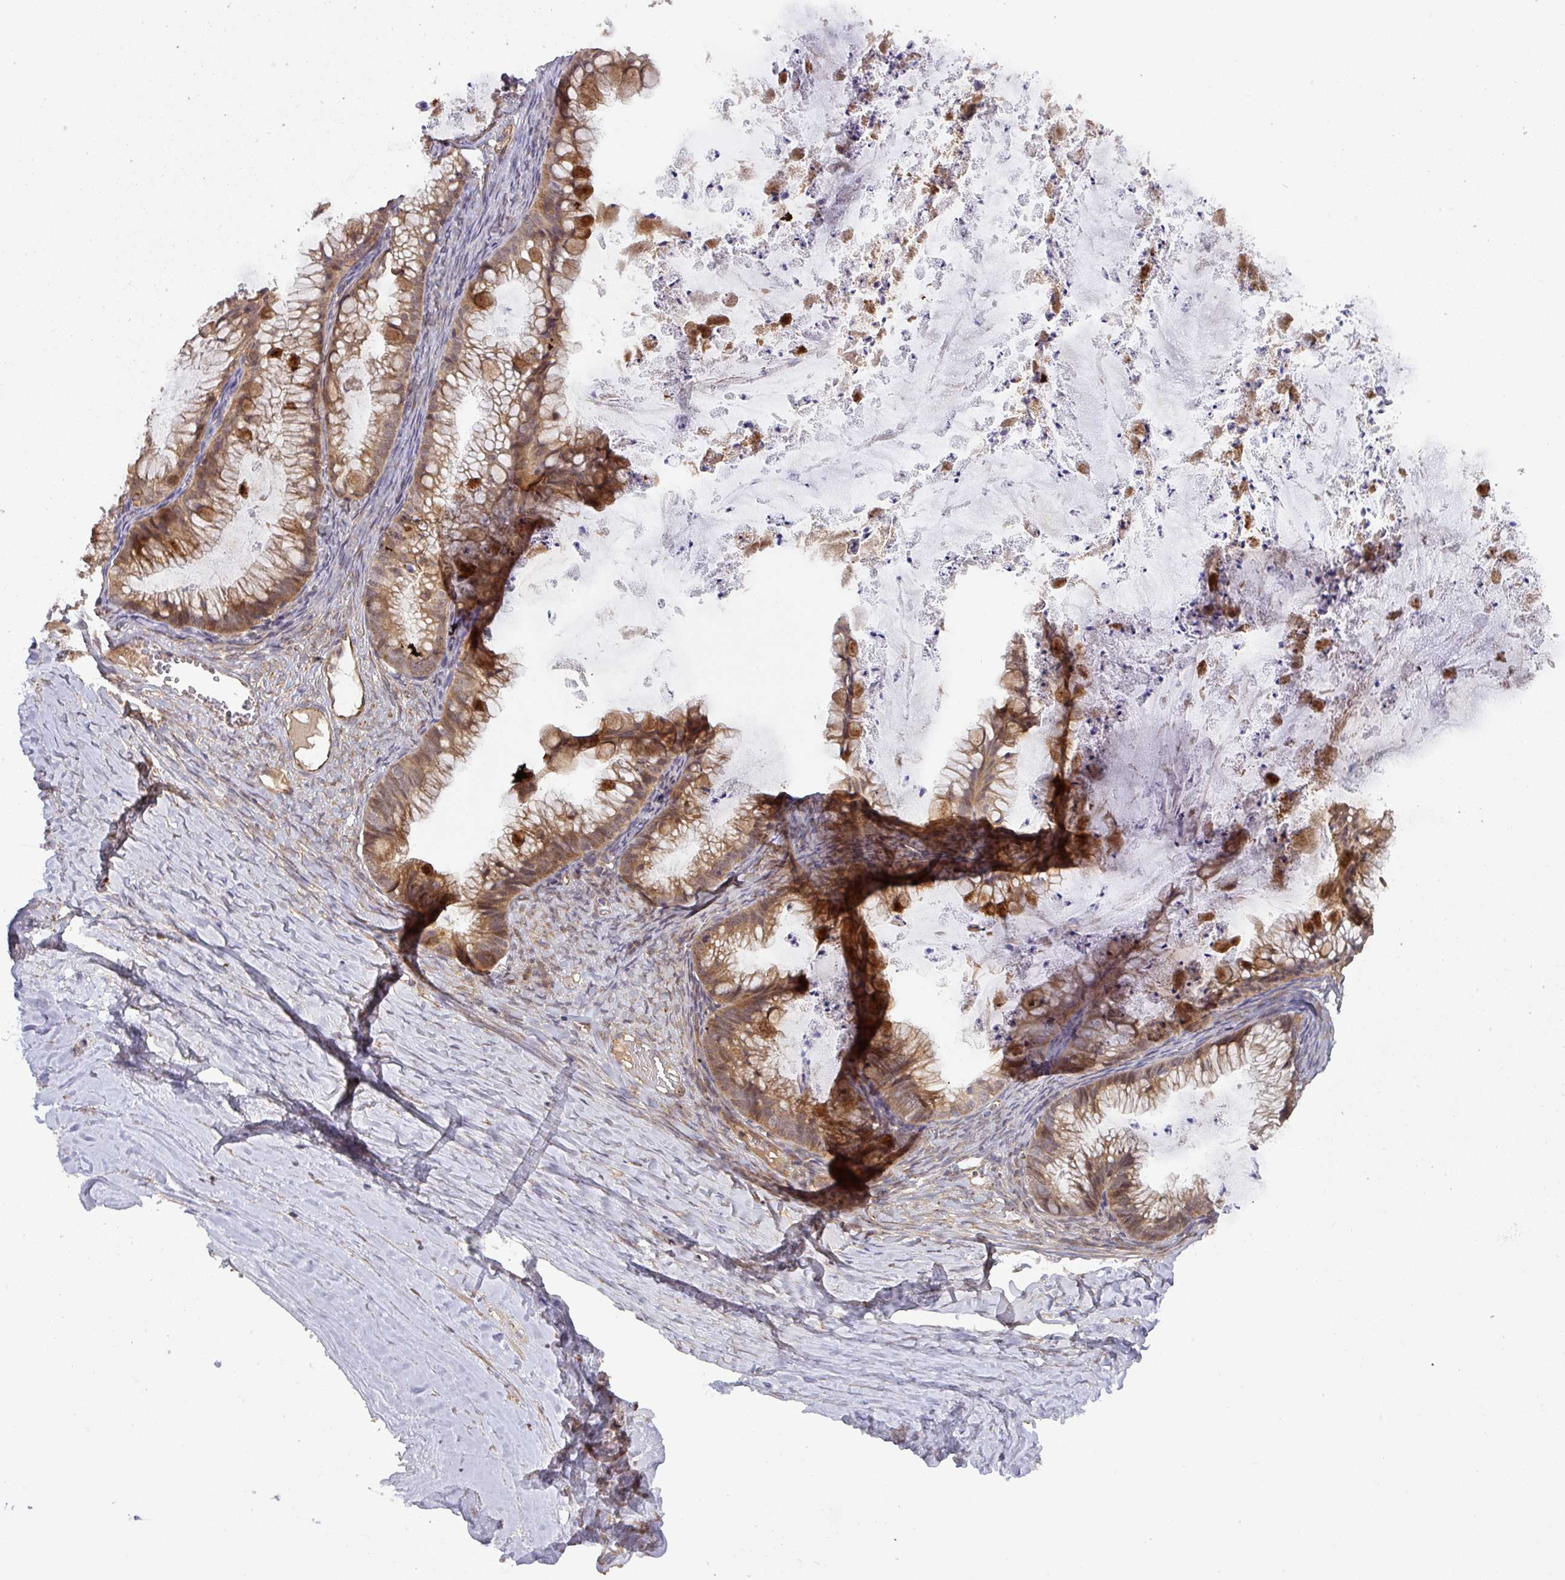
{"staining": {"intensity": "moderate", "quantity": ">75%", "location": "cytoplasmic/membranous"}, "tissue": "ovarian cancer", "cell_type": "Tumor cells", "image_type": "cancer", "snomed": [{"axis": "morphology", "description": "Cystadenocarcinoma, mucinous, NOS"}, {"axis": "topography", "description": "Ovary"}], "caption": "The immunohistochemical stain highlights moderate cytoplasmic/membranous staining in tumor cells of ovarian mucinous cystadenocarcinoma tissue.", "gene": "CCDC121", "patient": {"sex": "female", "age": 35}}